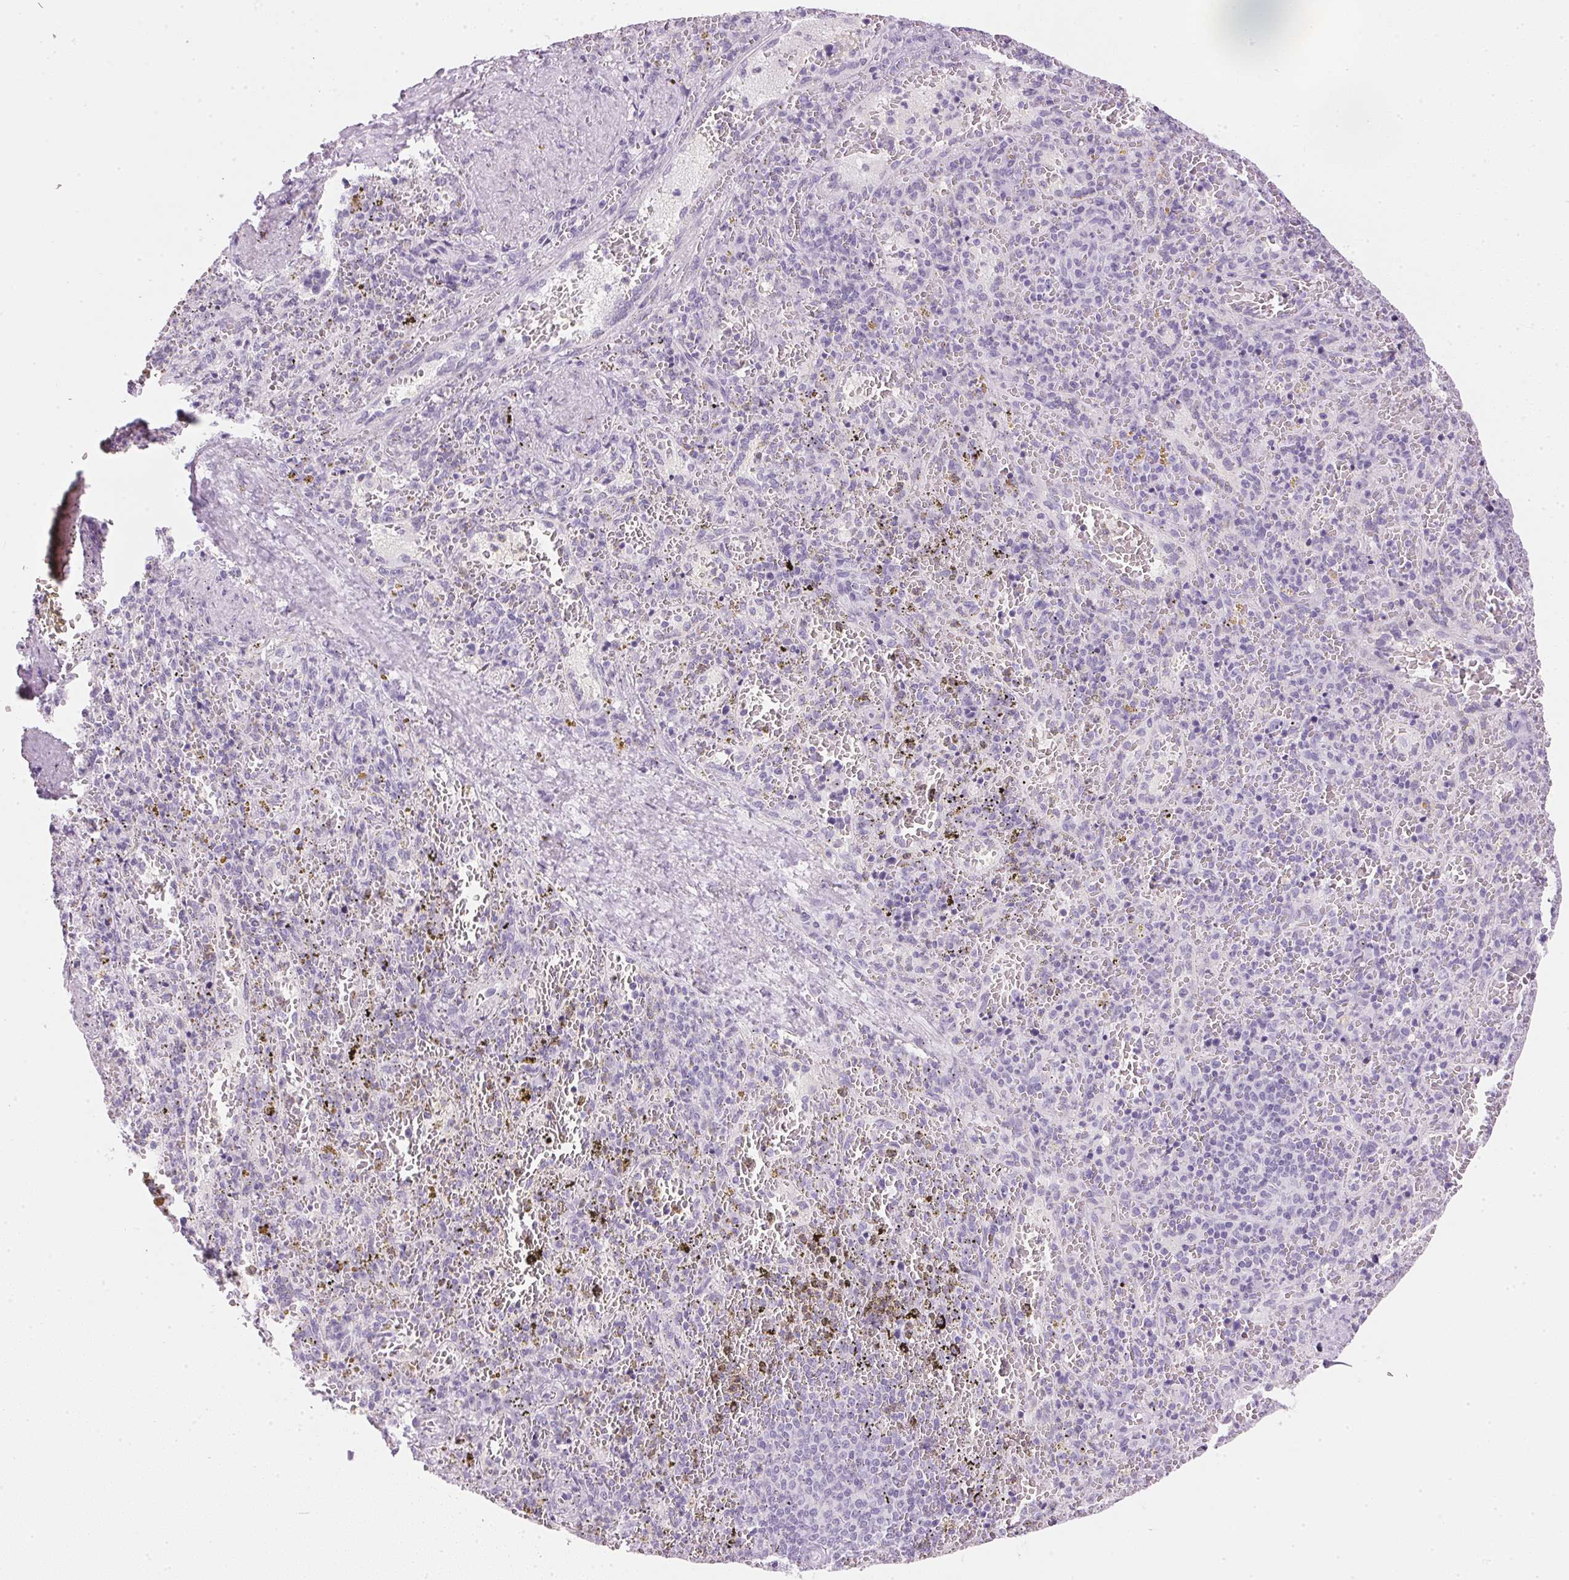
{"staining": {"intensity": "negative", "quantity": "none", "location": "none"}, "tissue": "spleen", "cell_type": "Cells in red pulp", "image_type": "normal", "snomed": [{"axis": "morphology", "description": "Normal tissue, NOS"}, {"axis": "topography", "description": "Spleen"}], "caption": "Immunohistochemical staining of benign human spleen reveals no significant positivity in cells in red pulp.", "gene": "IGFBP1", "patient": {"sex": "female", "age": 50}}